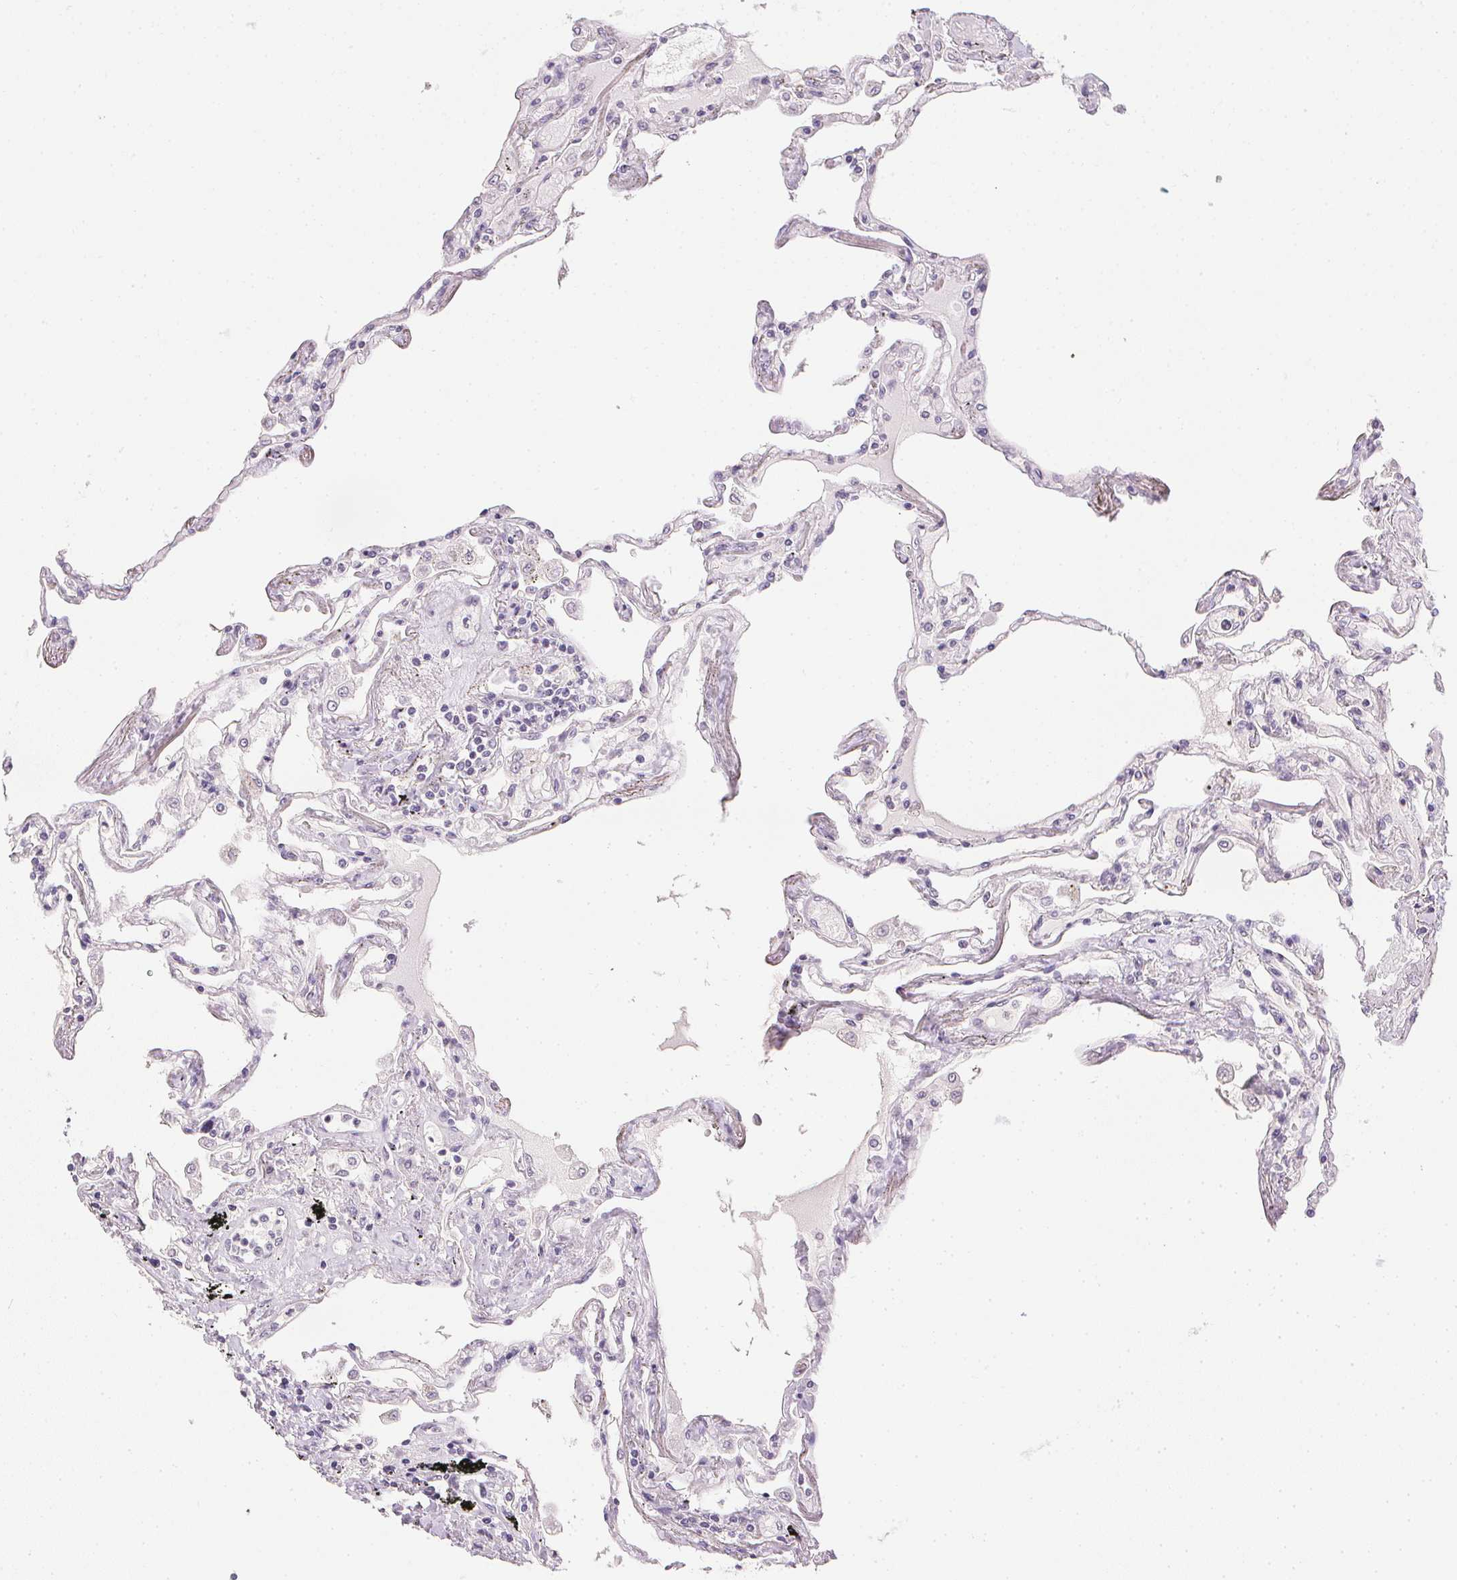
{"staining": {"intensity": "negative", "quantity": "none", "location": "none"}, "tissue": "lung", "cell_type": "Alveolar cells", "image_type": "normal", "snomed": [{"axis": "morphology", "description": "Normal tissue, NOS"}, {"axis": "morphology", "description": "Adenocarcinoma, NOS"}, {"axis": "topography", "description": "Cartilage tissue"}, {"axis": "topography", "description": "Lung"}], "caption": "High magnification brightfield microscopy of normal lung stained with DAB (brown) and counterstained with hematoxylin (blue): alveolar cells show no significant expression. Brightfield microscopy of immunohistochemistry (IHC) stained with DAB (3,3'-diaminobenzidine) (brown) and hematoxylin (blue), captured at high magnification.", "gene": "PPY", "patient": {"sex": "female", "age": 67}}